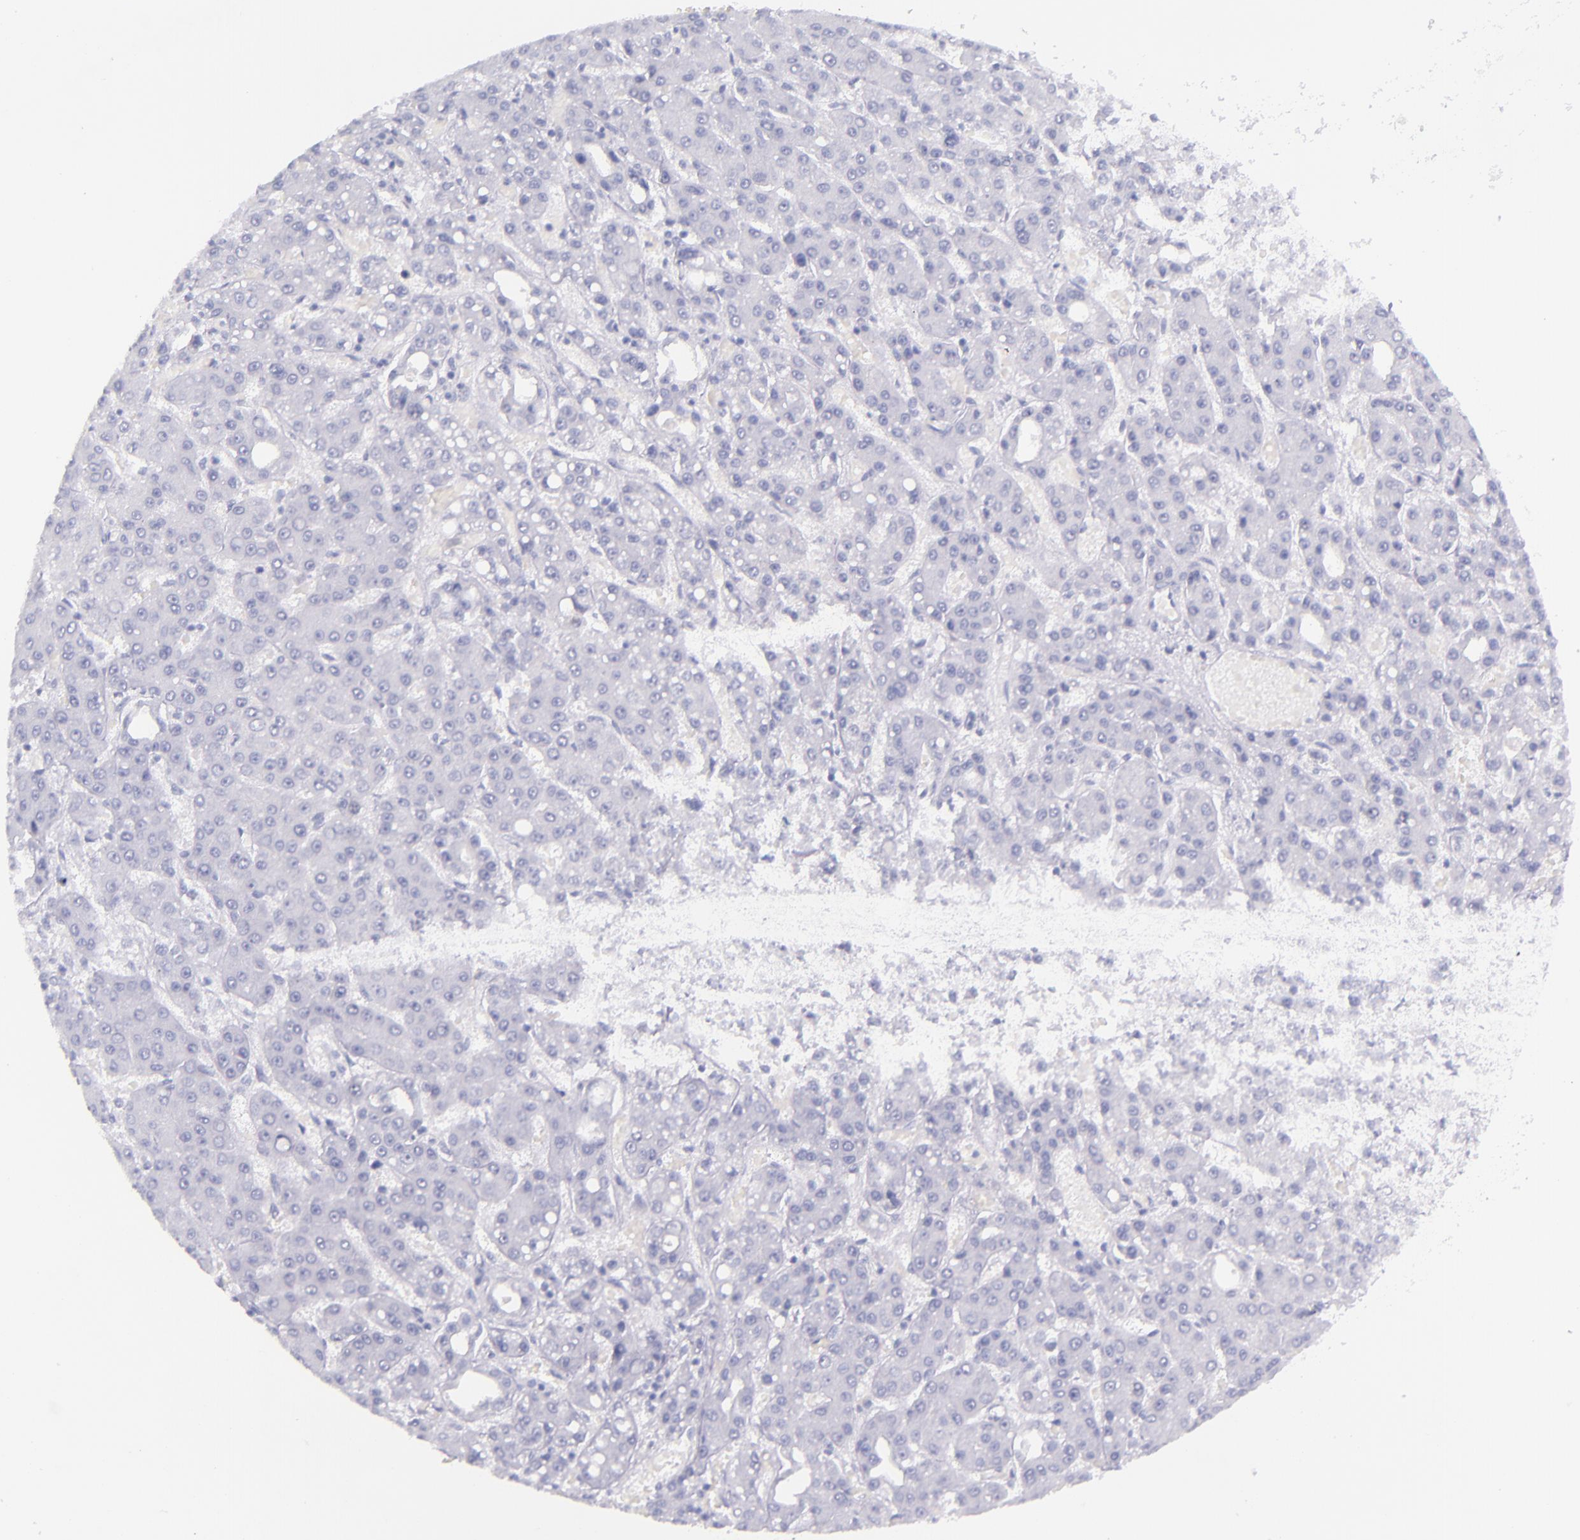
{"staining": {"intensity": "negative", "quantity": "none", "location": "none"}, "tissue": "liver cancer", "cell_type": "Tumor cells", "image_type": "cancer", "snomed": [{"axis": "morphology", "description": "Carcinoma, Hepatocellular, NOS"}, {"axis": "topography", "description": "Liver"}], "caption": "Immunohistochemistry of human liver cancer displays no staining in tumor cells.", "gene": "SFTPB", "patient": {"sex": "male", "age": 69}}